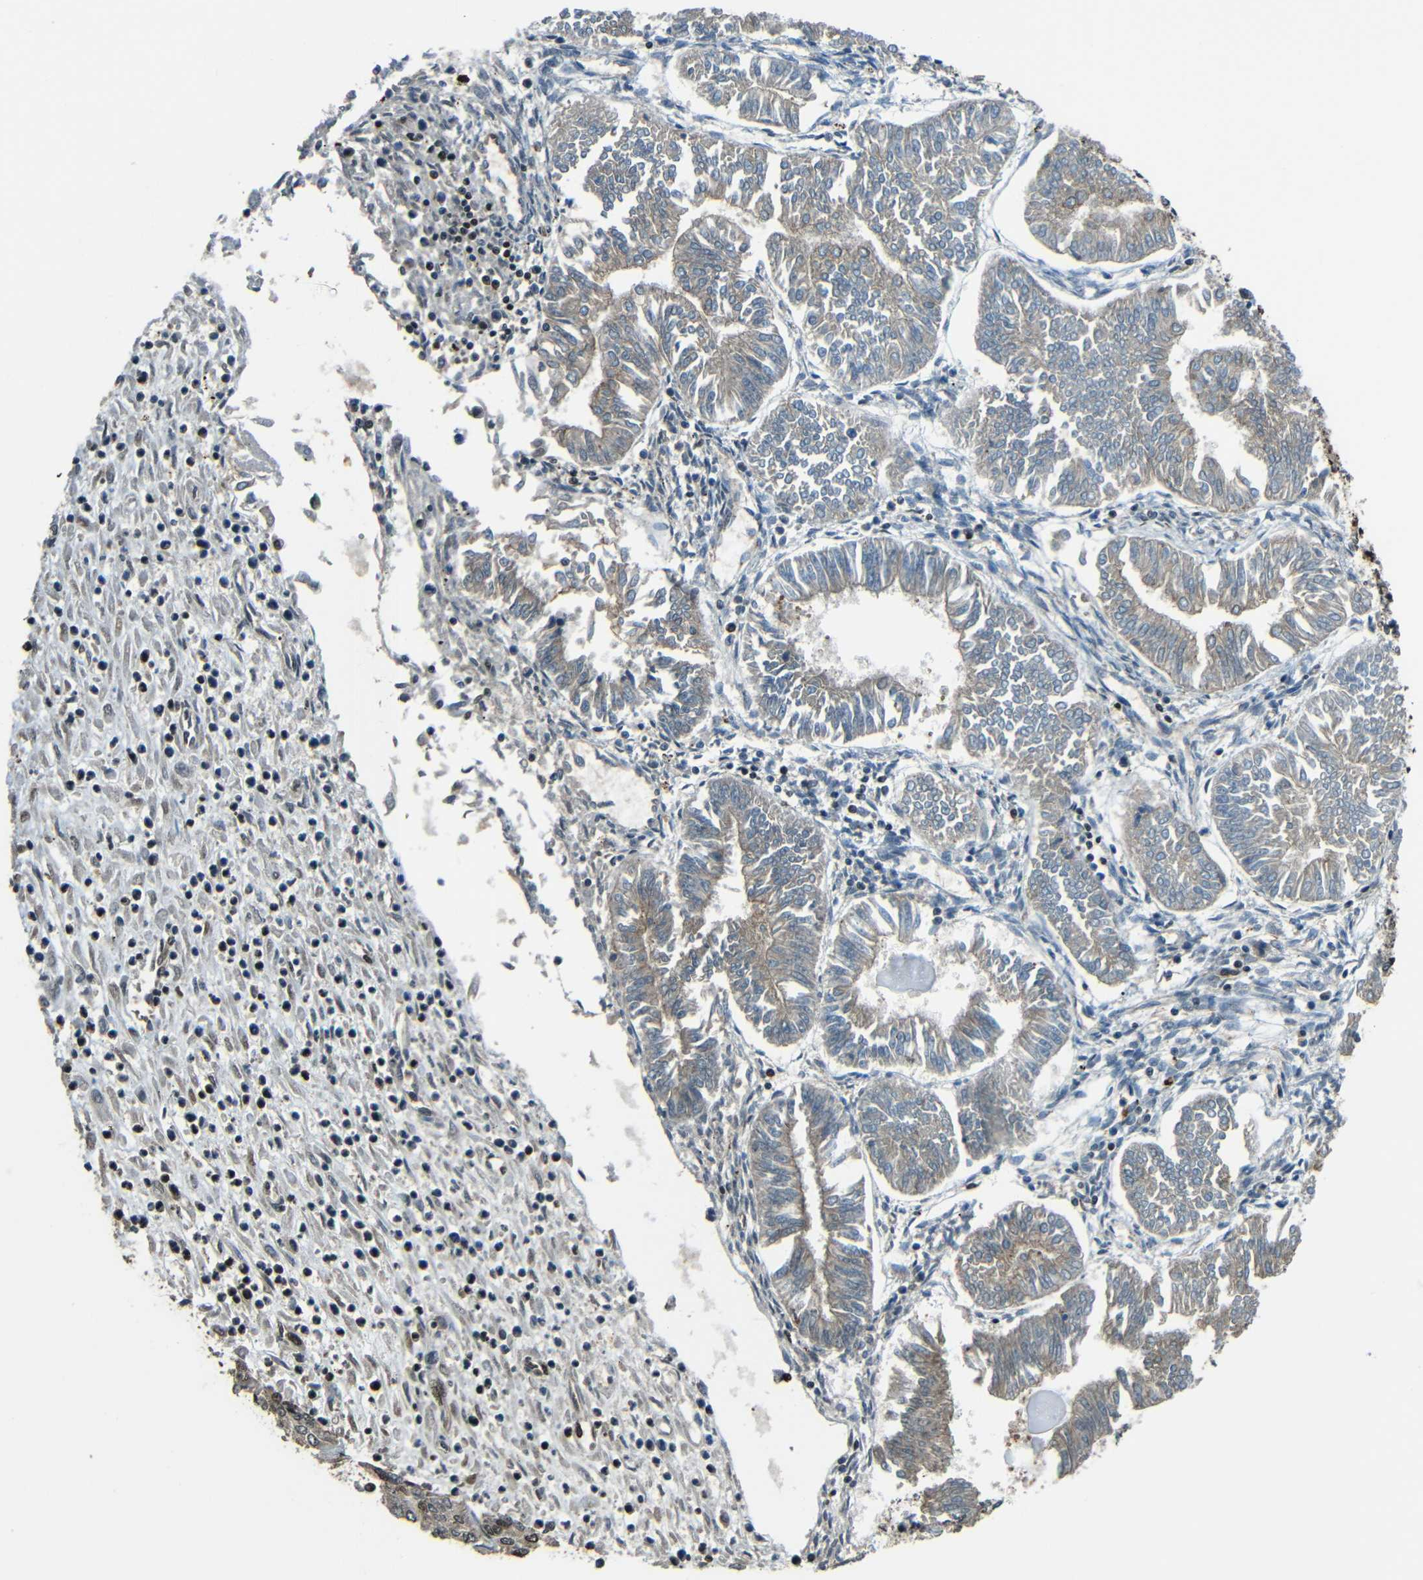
{"staining": {"intensity": "weak", "quantity": ">75%", "location": "cytoplasmic/membranous"}, "tissue": "endometrial cancer", "cell_type": "Tumor cells", "image_type": "cancer", "snomed": [{"axis": "morphology", "description": "Adenocarcinoma, NOS"}, {"axis": "topography", "description": "Endometrium"}], "caption": "Tumor cells show low levels of weak cytoplasmic/membranous staining in approximately >75% of cells in human adenocarcinoma (endometrial). (IHC, brightfield microscopy, high magnification).", "gene": "PSIP1", "patient": {"sex": "female", "age": 53}}